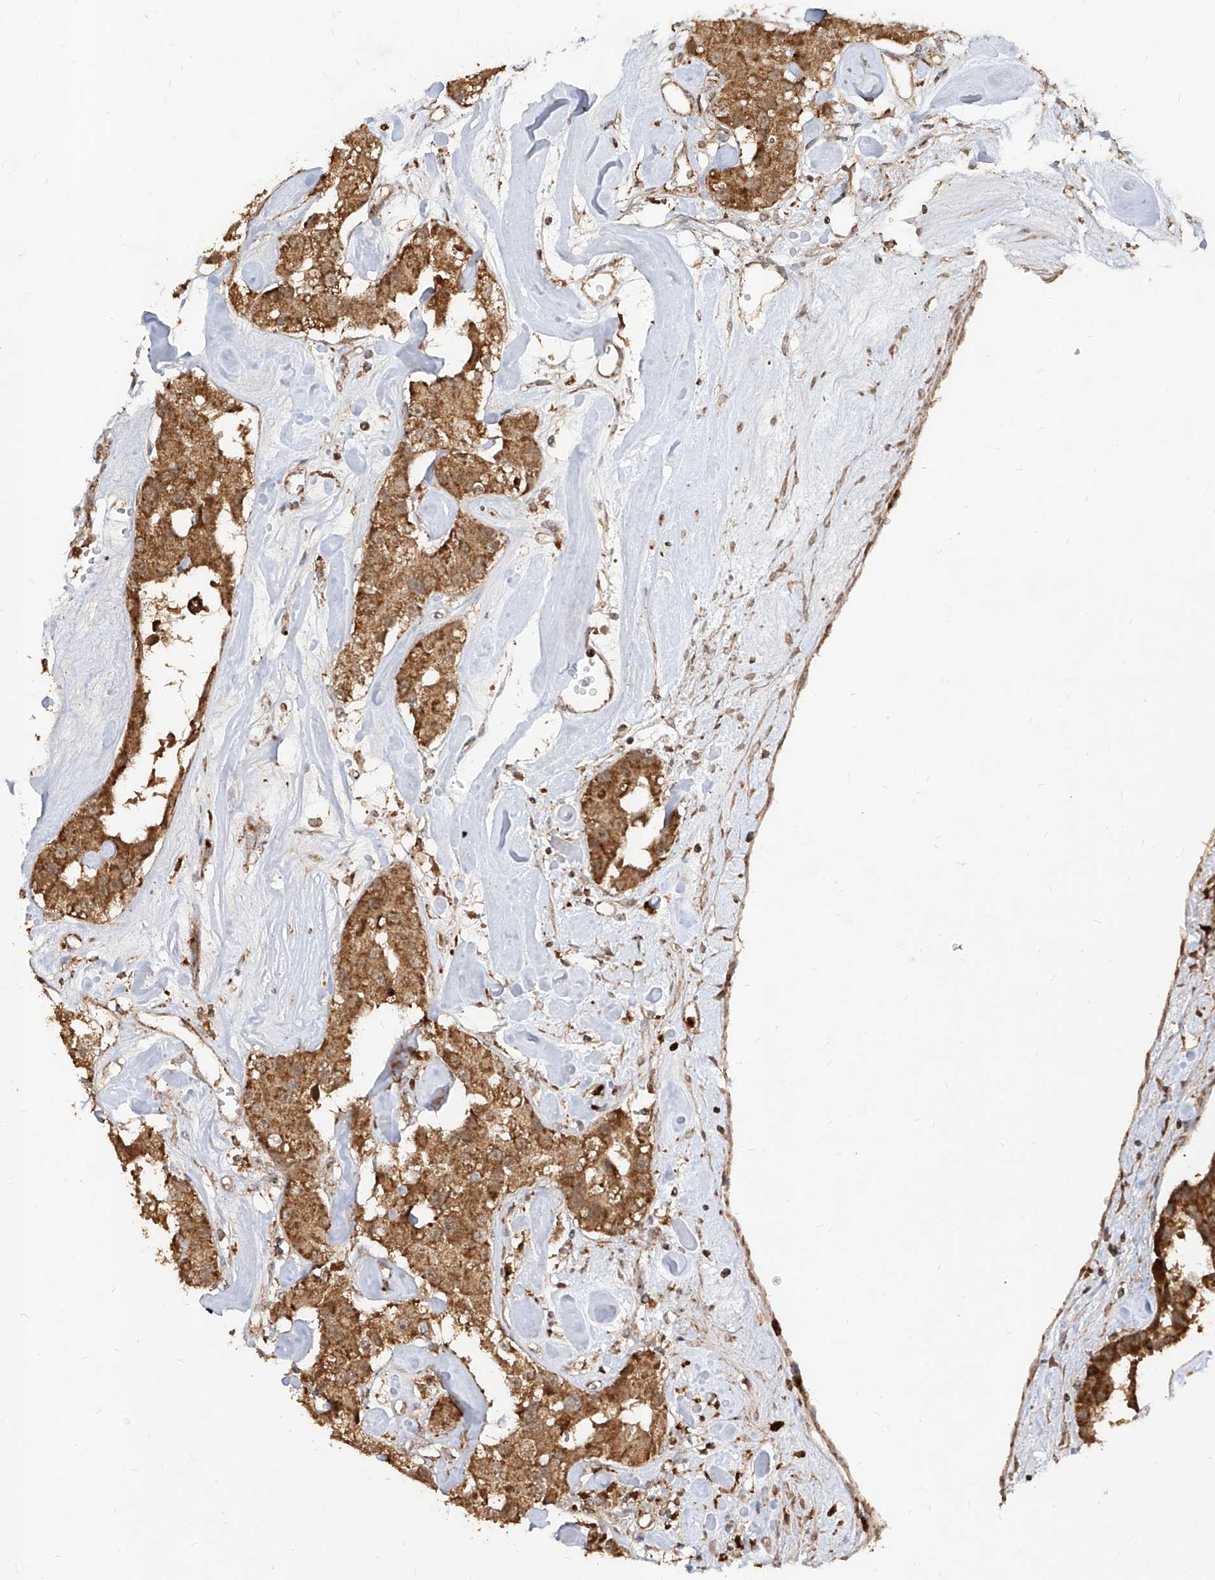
{"staining": {"intensity": "moderate", "quantity": ">75%", "location": "cytoplasmic/membranous"}, "tissue": "carcinoid", "cell_type": "Tumor cells", "image_type": "cancer", "snomed": [{"axis": "morphology", "description": "Carcinoid, malignant, NOS"}, {"axis": "topography", "description": "Pancreas"}], "caption": "Moderate cytoplasmic/membranous protein positivity is appreciated in approximately >75% of tumor cells in malignant carcinoid.", "gene": "AIM2", "patient": {"sex": "male", "age": 41}}